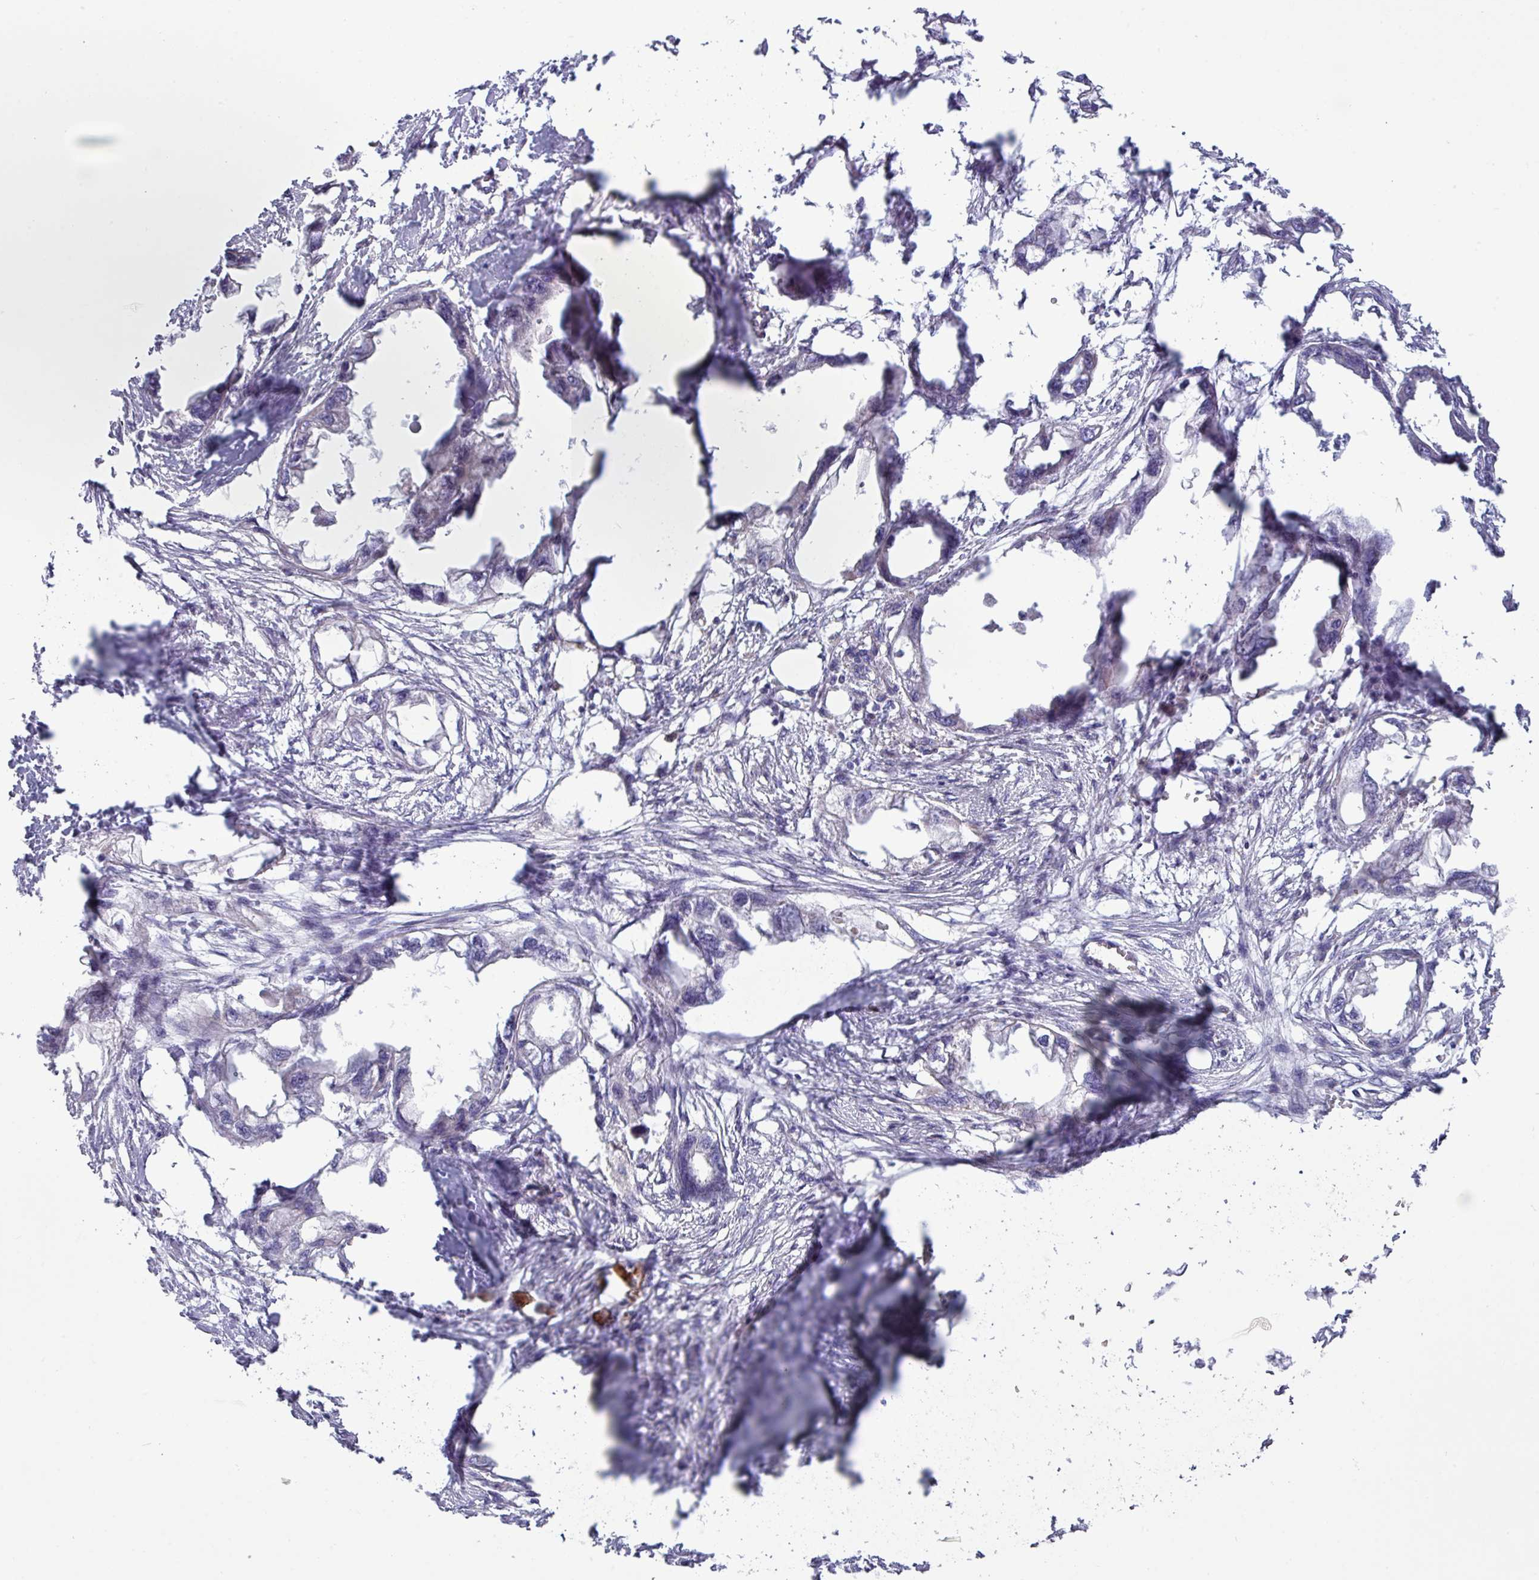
{"staining": {"intensity": "negative", "quantity": "none", "location": "none"}, "tissue": "endometrial cancer", "cell_type": "Tumor cells", "image_type": "cancer", "snomed": [{"axis": "morphology", "description": "Adenocarcinoma, NOS"}, {"axis": "morphology", "description": "Adenocarcinoma, metastatic, NOS"}, {"axis": "topography", "description": "Adipose tissue"}, {"axis": "topography", "description": "Endometrium"}], "caption": "Tumor cells are negative for brown protein staining in endometrial adenocarcinoma.", "gene": "TNFSF12", "patient": {"sex": "female", "age": 67}}